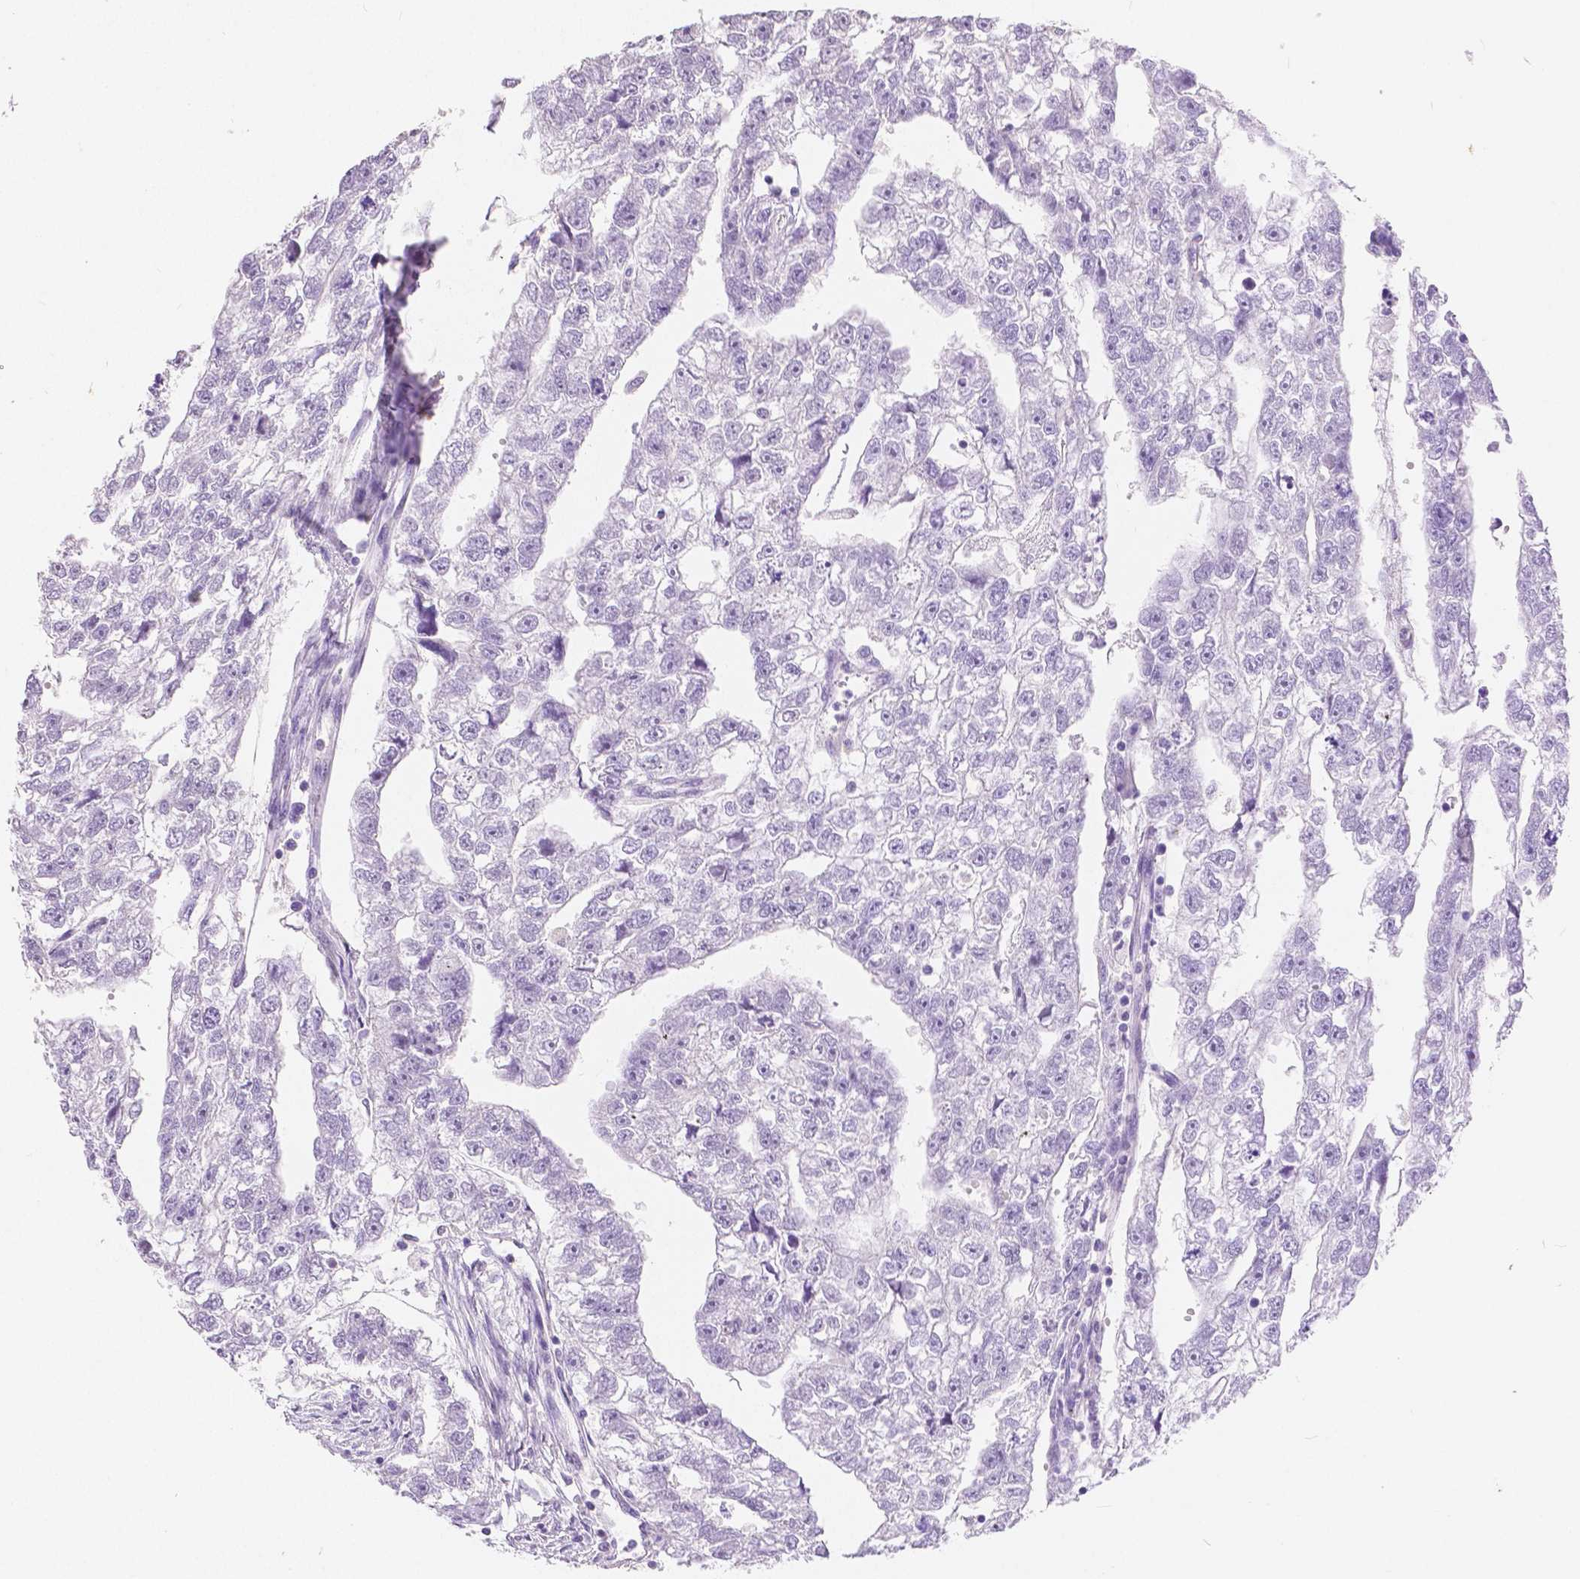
{"staining": {"intensity": "negative", "quantity": "none", "location": "none"}, "tissue": "testis cancer", "cell_type": "Tumor cells", "image_type": "cancer", "snomed": [{"axis": "morphology", "description": "Carcinoma, Embryonal, NOS"}, {"axis": "morphology", "description": "Teratoma, malignant, NOS"}, {"axis": "topography", "description": "Testis"}], "caption": "Malignant teratoma (testis) was stained to show a protein in brown. There is no significant staining in tumor cells.", "gene": "HNF1B", "patient": {"sex": "male", "age": 44}}